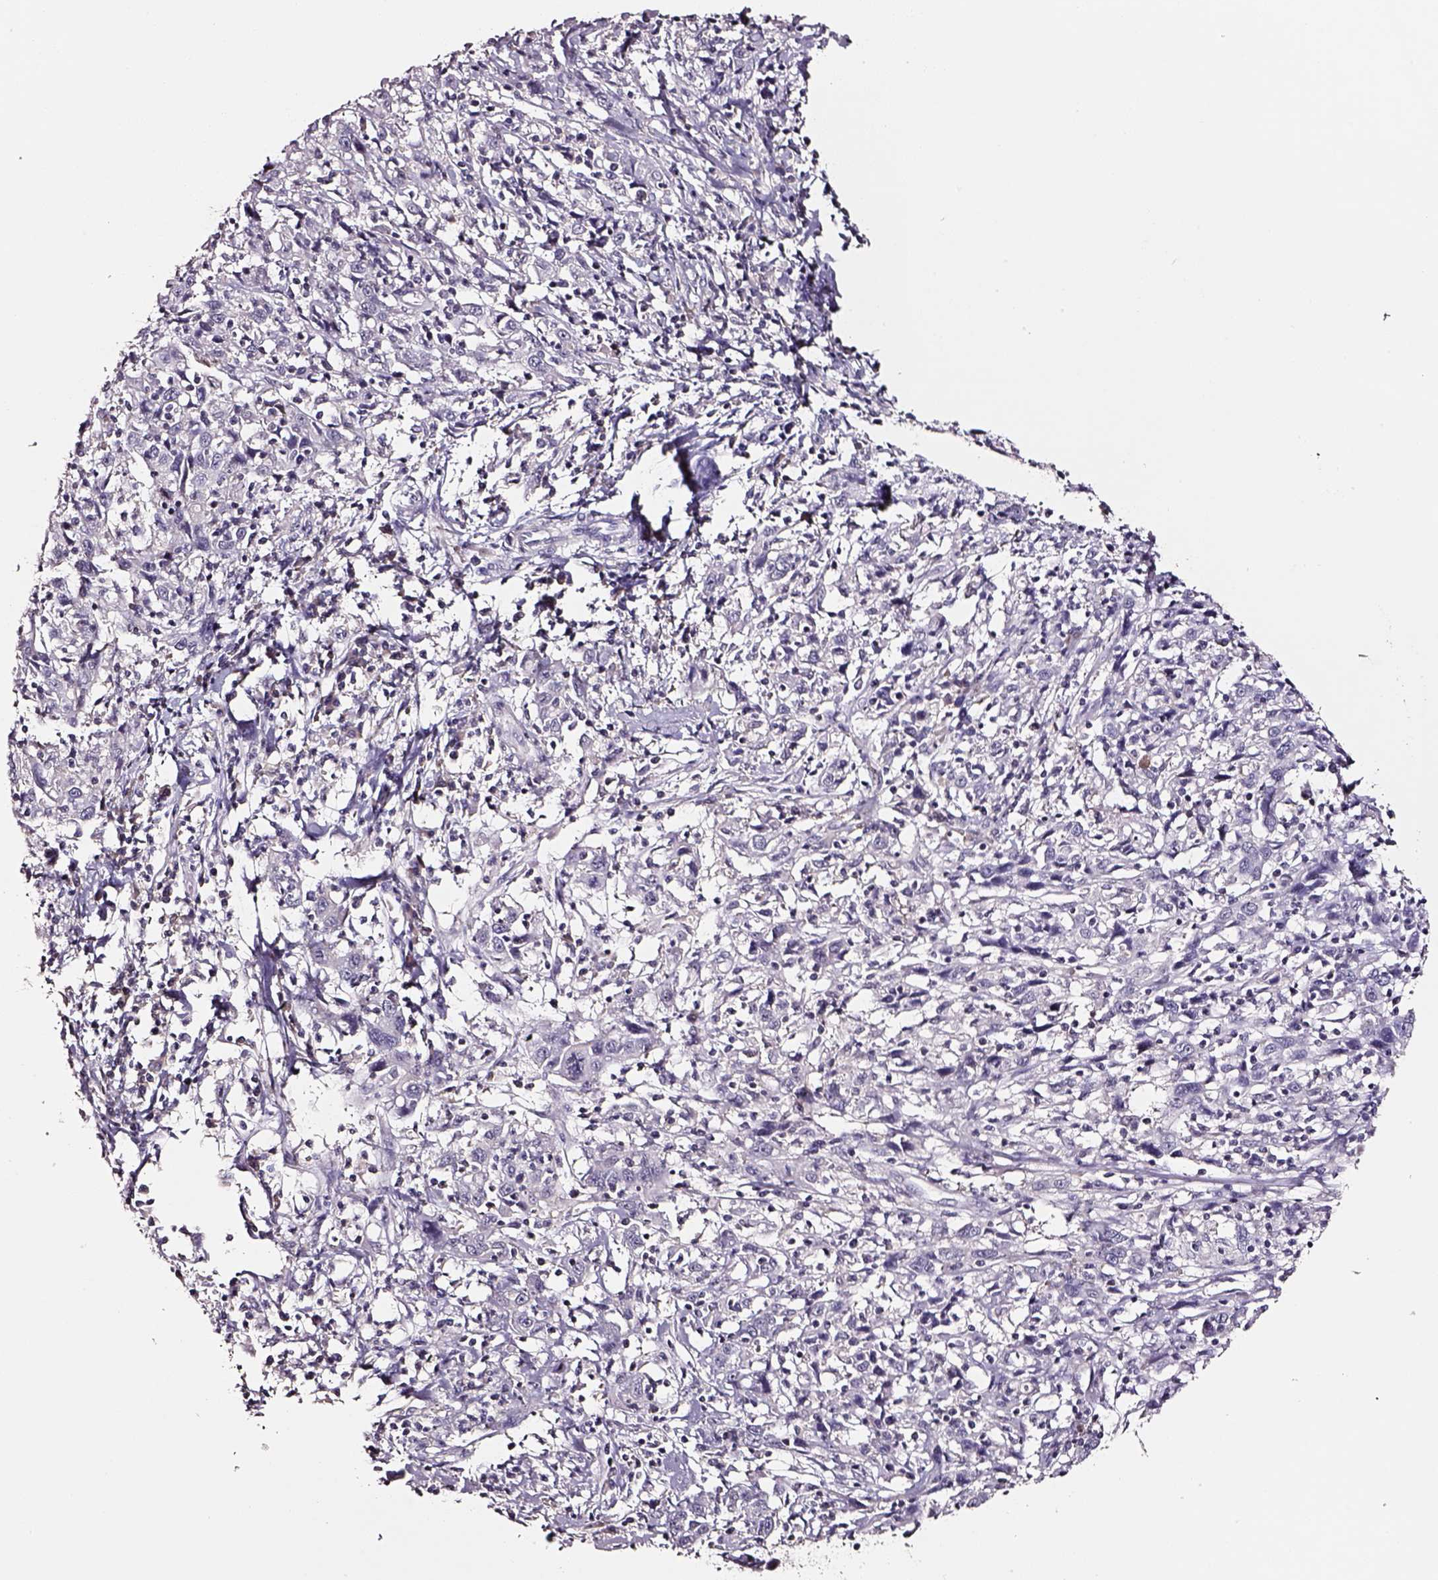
{"staining": {"intensity": "negative", "quantity": "none", "location": "none"}, "tissue": "cervical cancer", "cell_type": "Tumor cells", "image_type": "cancer", "snomed": [{"axis": "morphology", "description": "Squamous cell carcinoma, NOS"}, {"axis": "topography", "description": "Cervix"}], "caption": "Squamous cell carcinoma (cervical) stained for a protein using IHC displays no positivity tumor cells.", "gene": "SMIM17", "patient": {"sex": "female", "age": 46}}